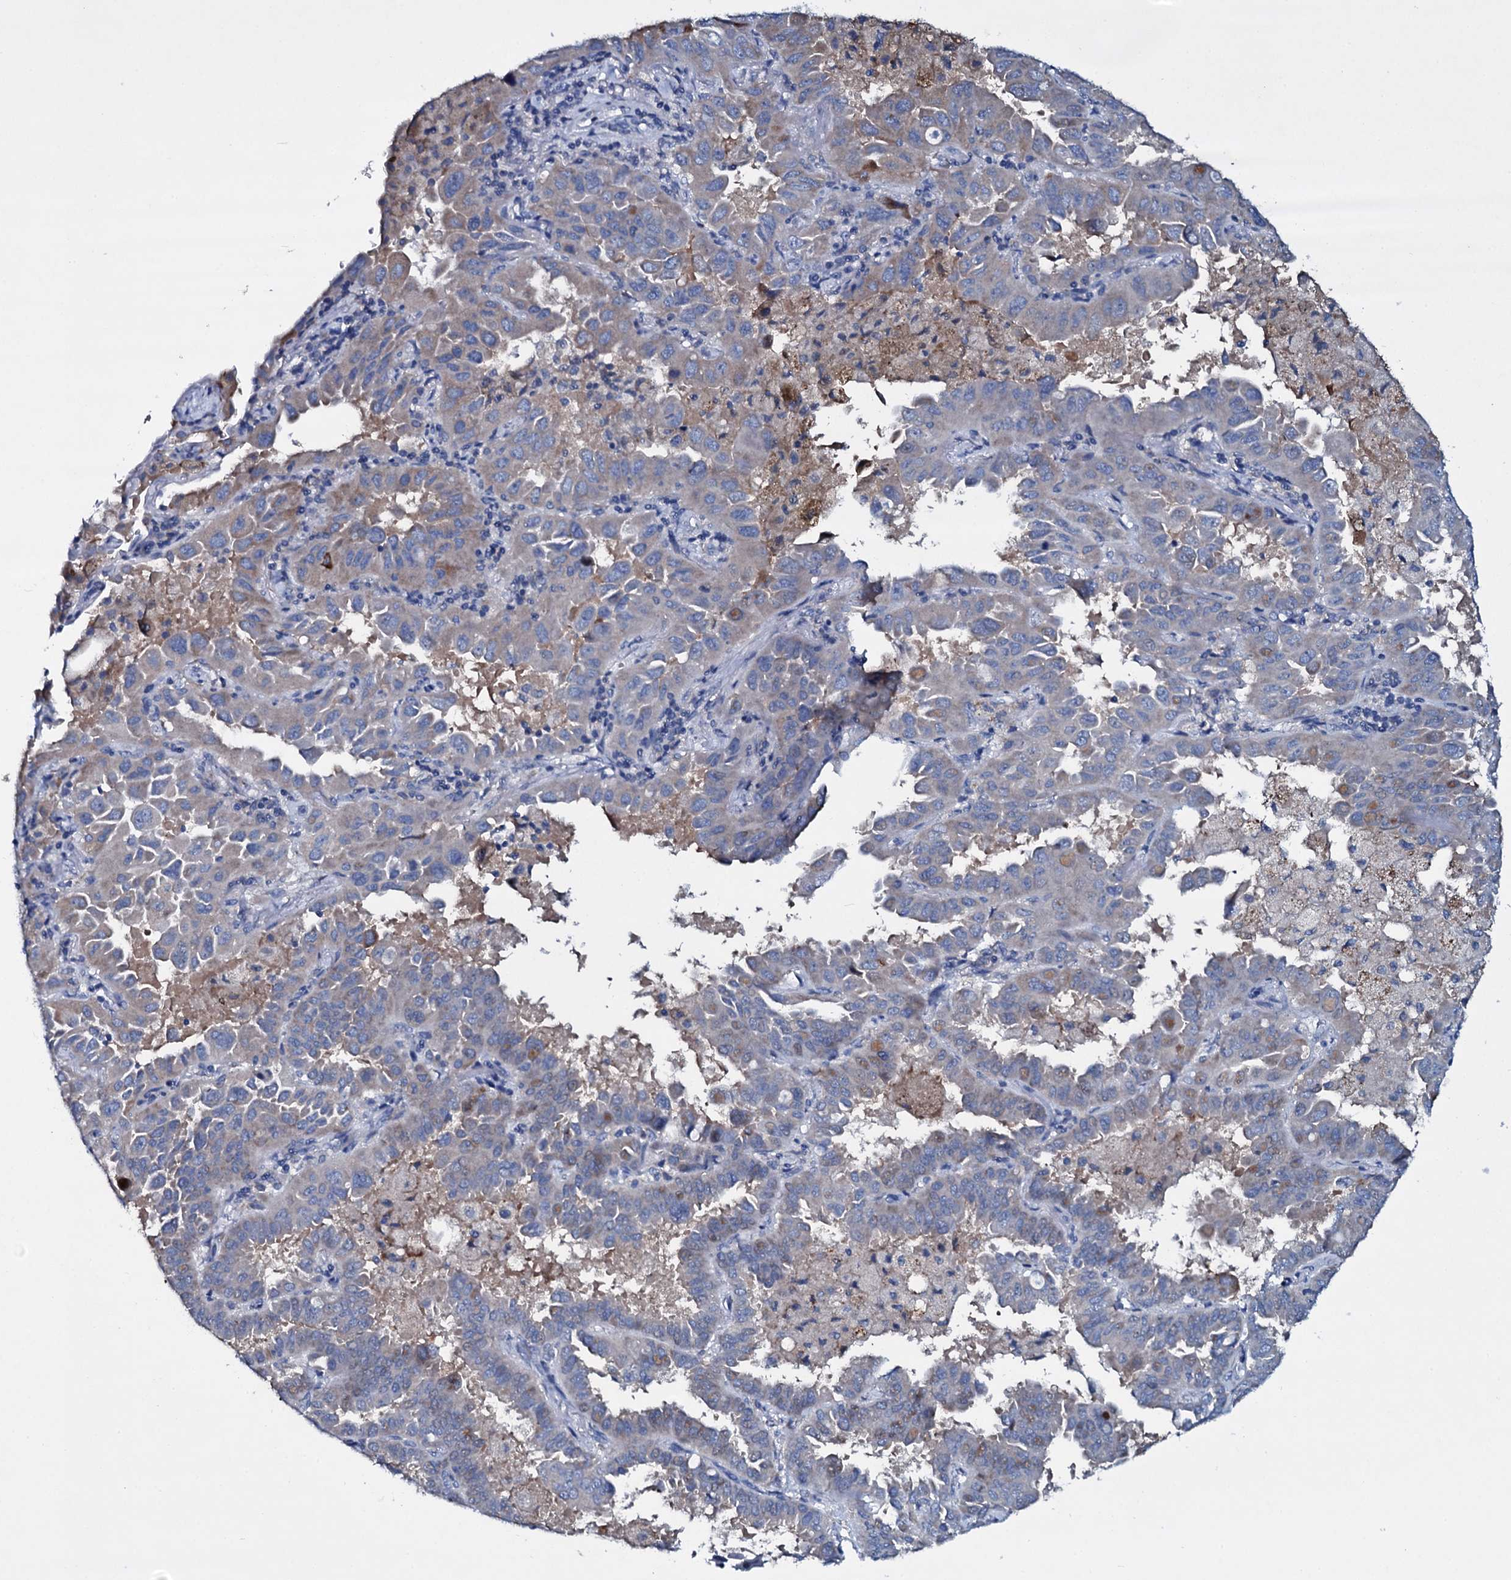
{"staining": {"intensity": "weak", "quantity": "<25%", "location": "cytoplasmic/membranous"}, "tissue": "lung cancer", "cell_type": "Tumor cells", "image_type": "cancer", "snomed": [{"axis": "morphology", "description": "Adenocarcinoma, NOS"}, {"axis": "topography", "description": "Lung"}], "caption": "Protein analysis of lung cancer (adenocarcinoma) demonstrates no significant positivity in tumor cells.", "gene": "TPGS2", "patient": {"sex": "male", "age": 64}}